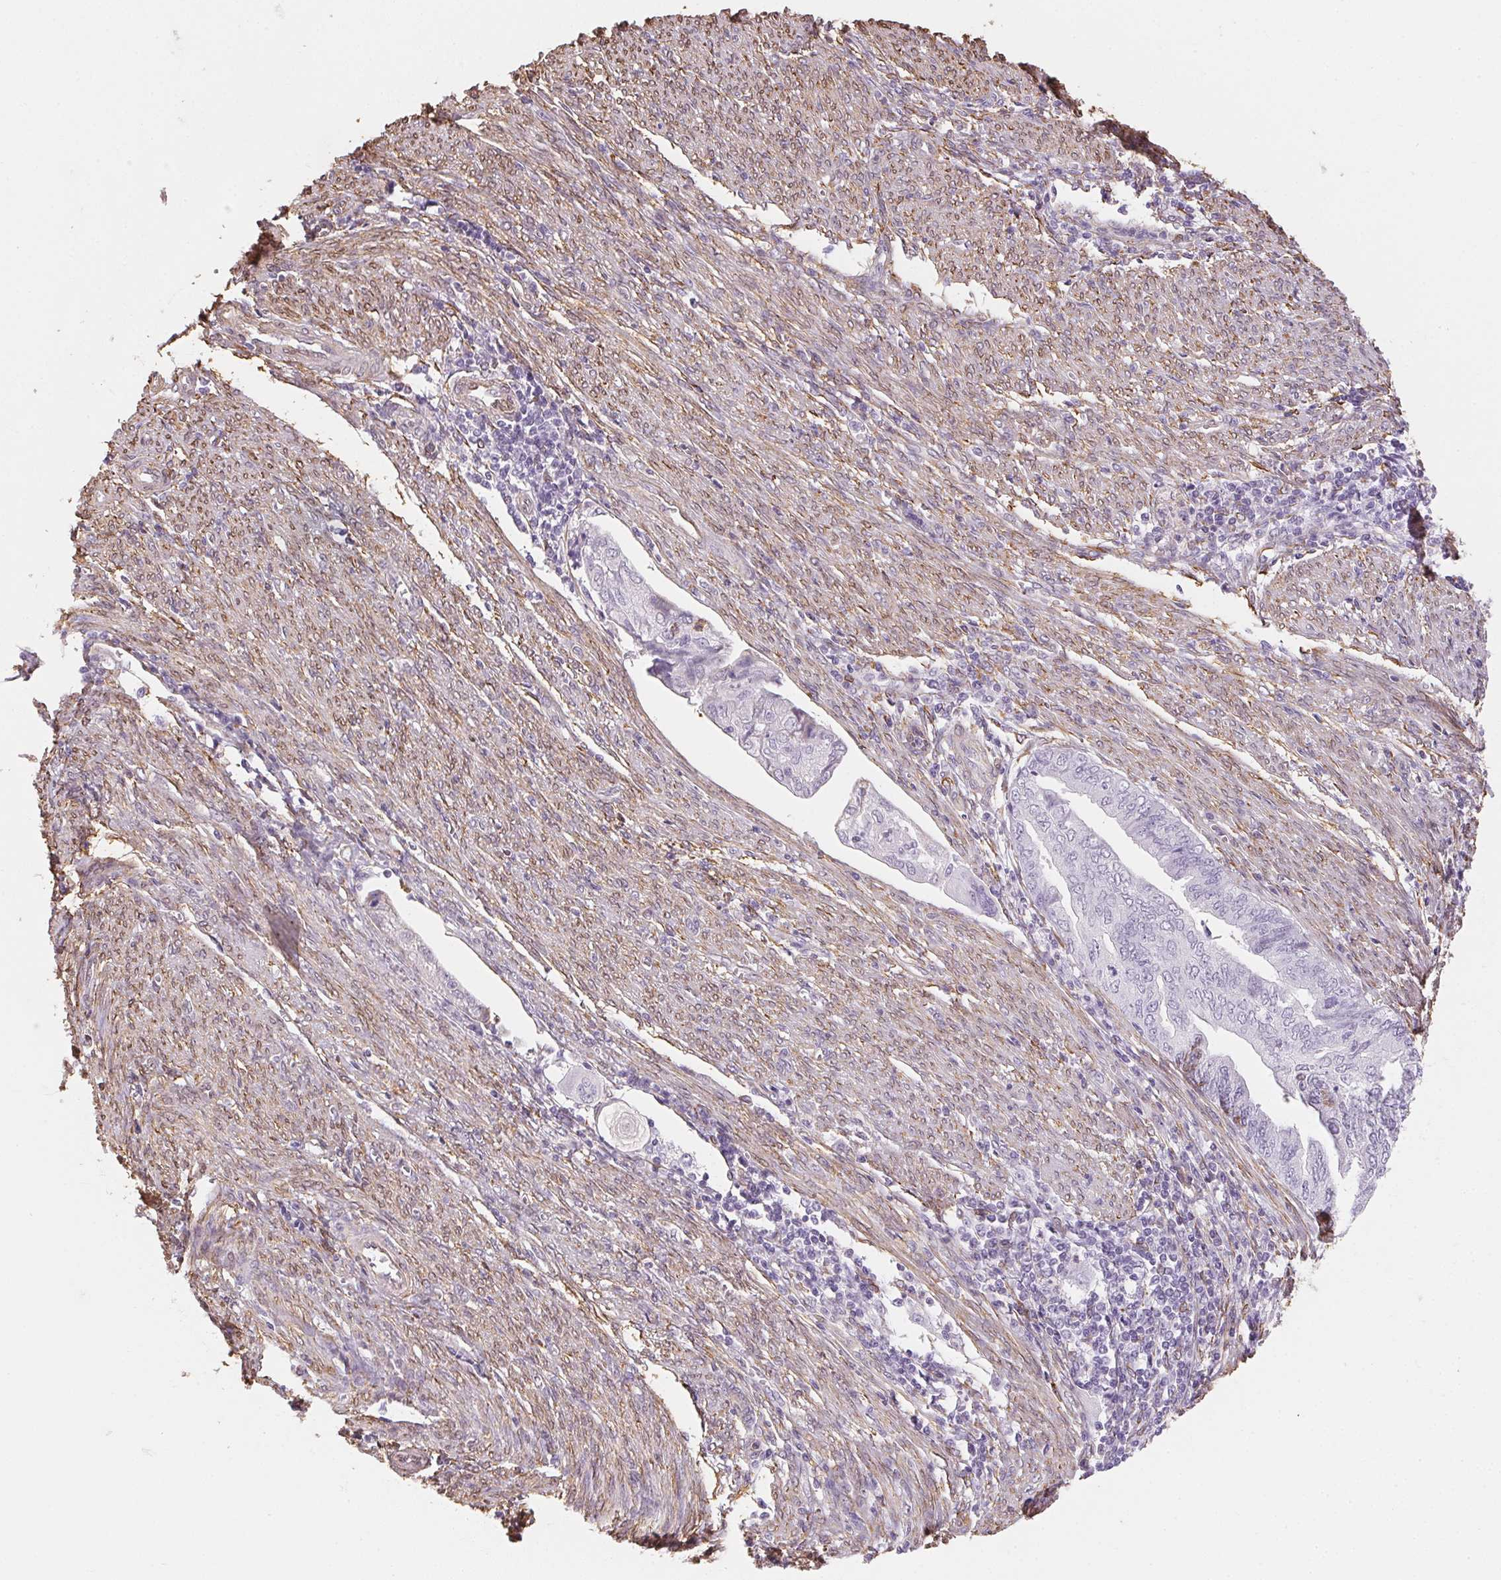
{"staining": {"intensity": "negative", "quantity": "none", "location": "none"}, "tissue": "endometrial cancer", "cell_type": "Tumor cells", "image_type": "cancer", "snomed": [{"axis": "morphology", "description": "Adenocarcinoma, NOS"}, {"axis": "topography", "description": "Endometrium"}], "caption": "IHC image of human endometrial adenocarcinoma stained for a protein (brown), which displays no staining in tumor cells.", "gene": "RSBN1", "patient": {"sex": "female", "age": 79}}